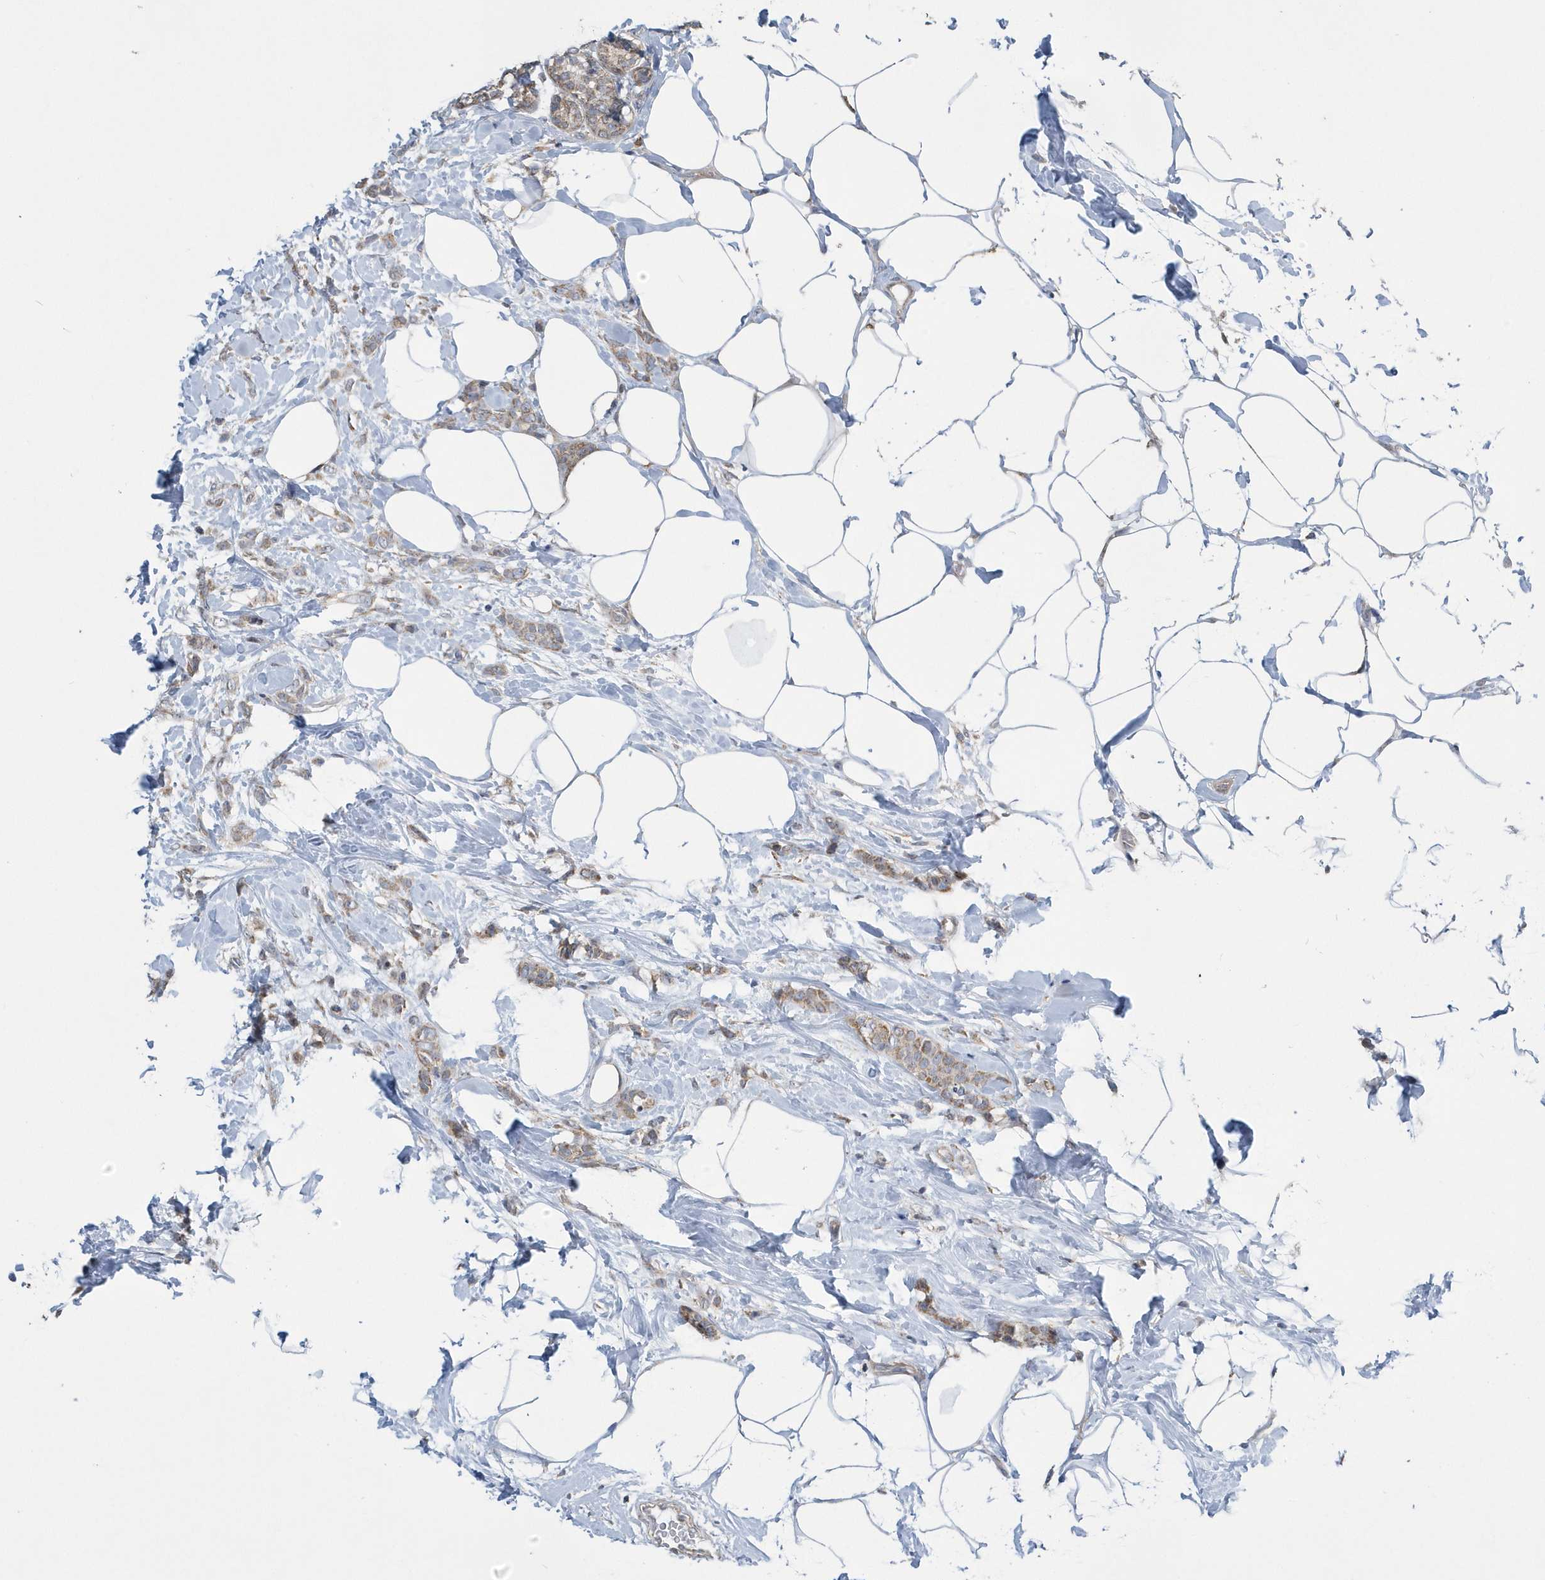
{"staining": {"intensity": "moderate", "quantity": ">75%", "location": "cytoplasmic/membranous"}, "tissue": "breast cancer", "cell_type": "Tumor cells", "image_type": "cancer", "snomed": [{"axis": "morphology", "description": "Lobular carcinoma, in situ"}, {"axis": "morphology", "description": "Lobular carcinoma"}, {"axis": "topography", "description": "Breast"}], "caption": "The immunohistochemical stain labels moderate cytoplasmic/membranous expression in tumor cells of breast cancer (lobular carcinoma in situ) tissue.", "gene": "SLX9", "patient": {"sex": "female", "age": 41}}